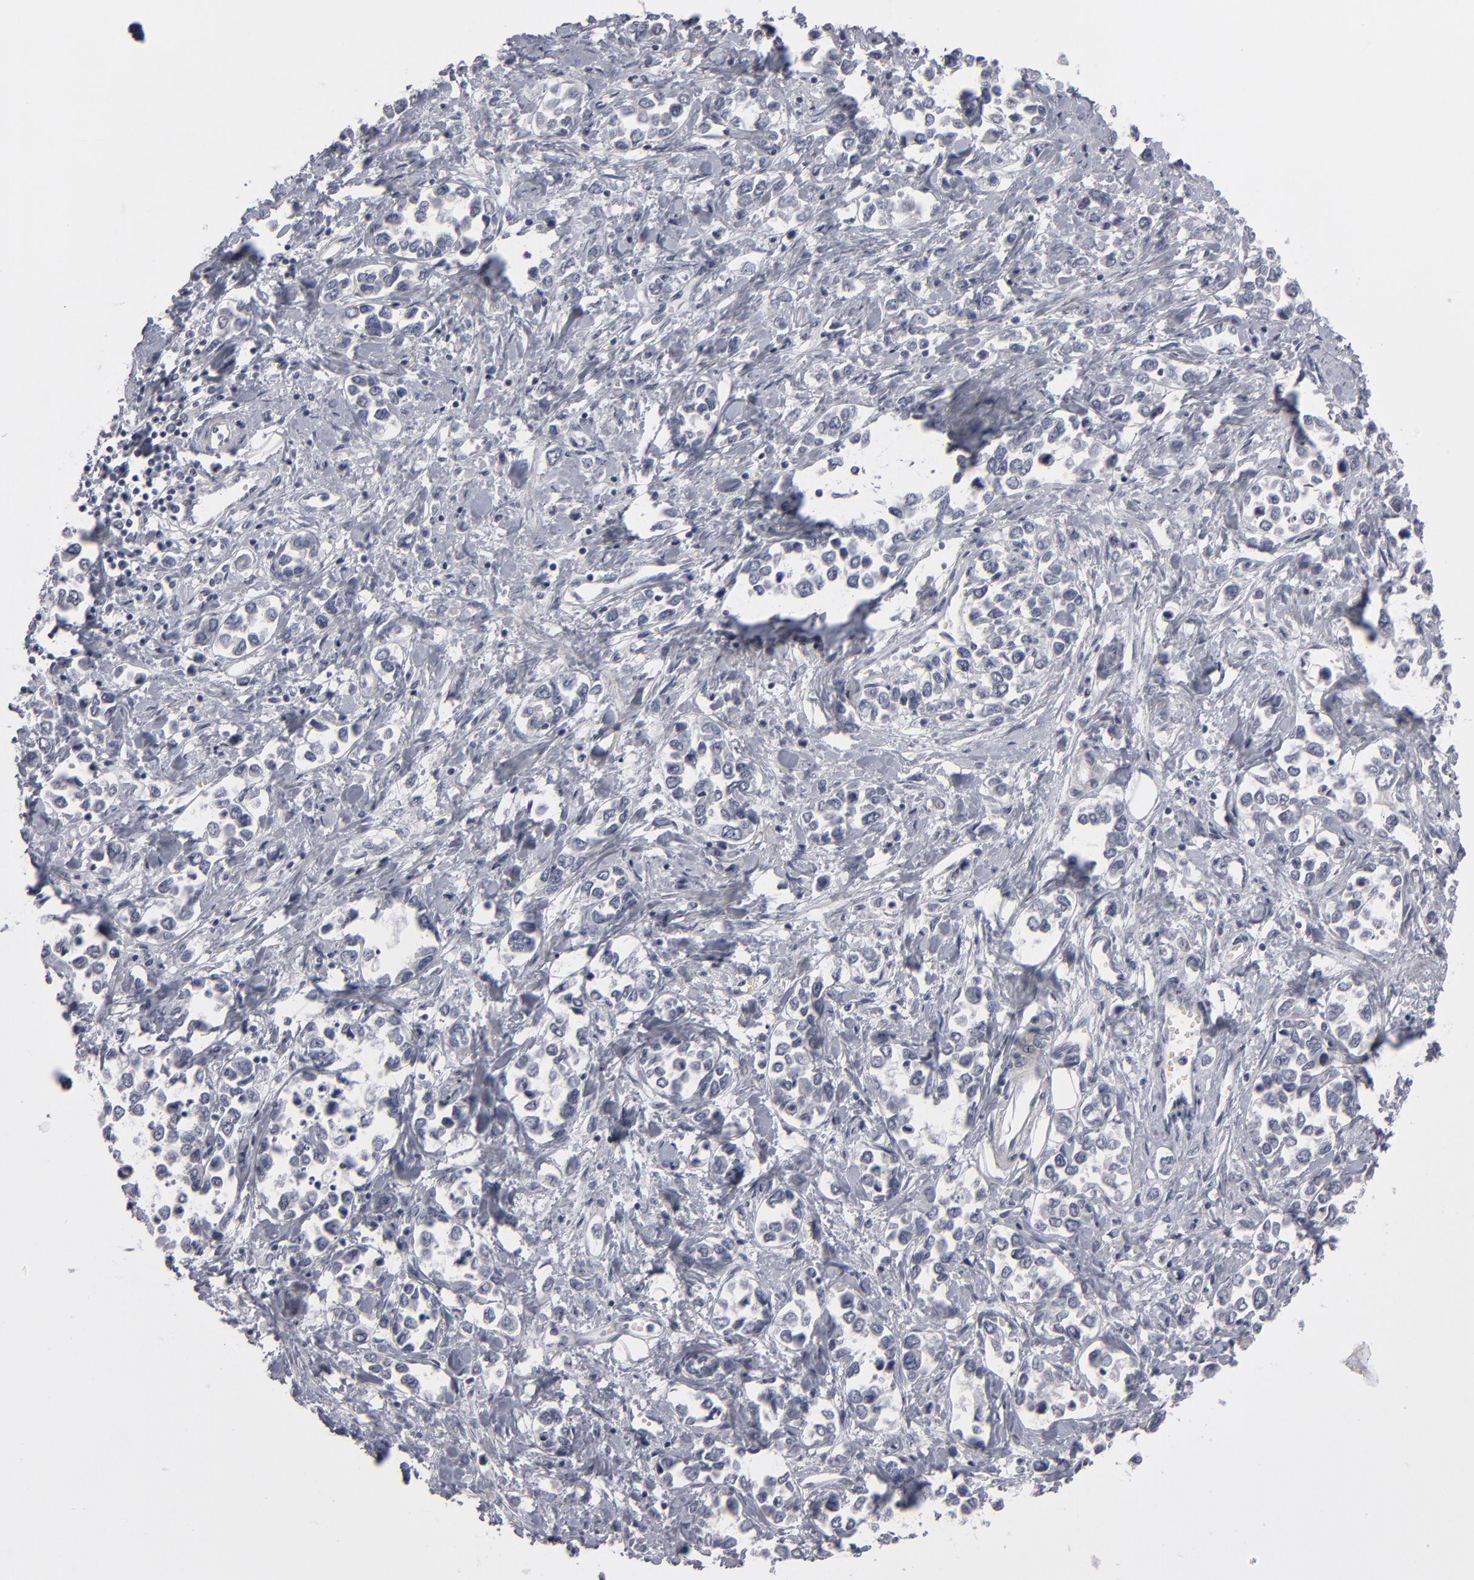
{"staining": {"intensity": "negative", "quantity": "none", "location": "none"}, "tissue": "stomach cancer", "cell_type": "Tumor cells", "image_type": "cancer", "snomed": [{"axis": "morphology", "description": "Adenocarcinoma, NOS"}, {"axis": "topography", "description": "Stomach, upper"}], "caption": "This is an IHC histopathology image of stomach cancer (adenocarcinoma). There is no staining in tumor cells.", "gene": "KIAA1210", "patient": {"sex": "male", "age": 76}}